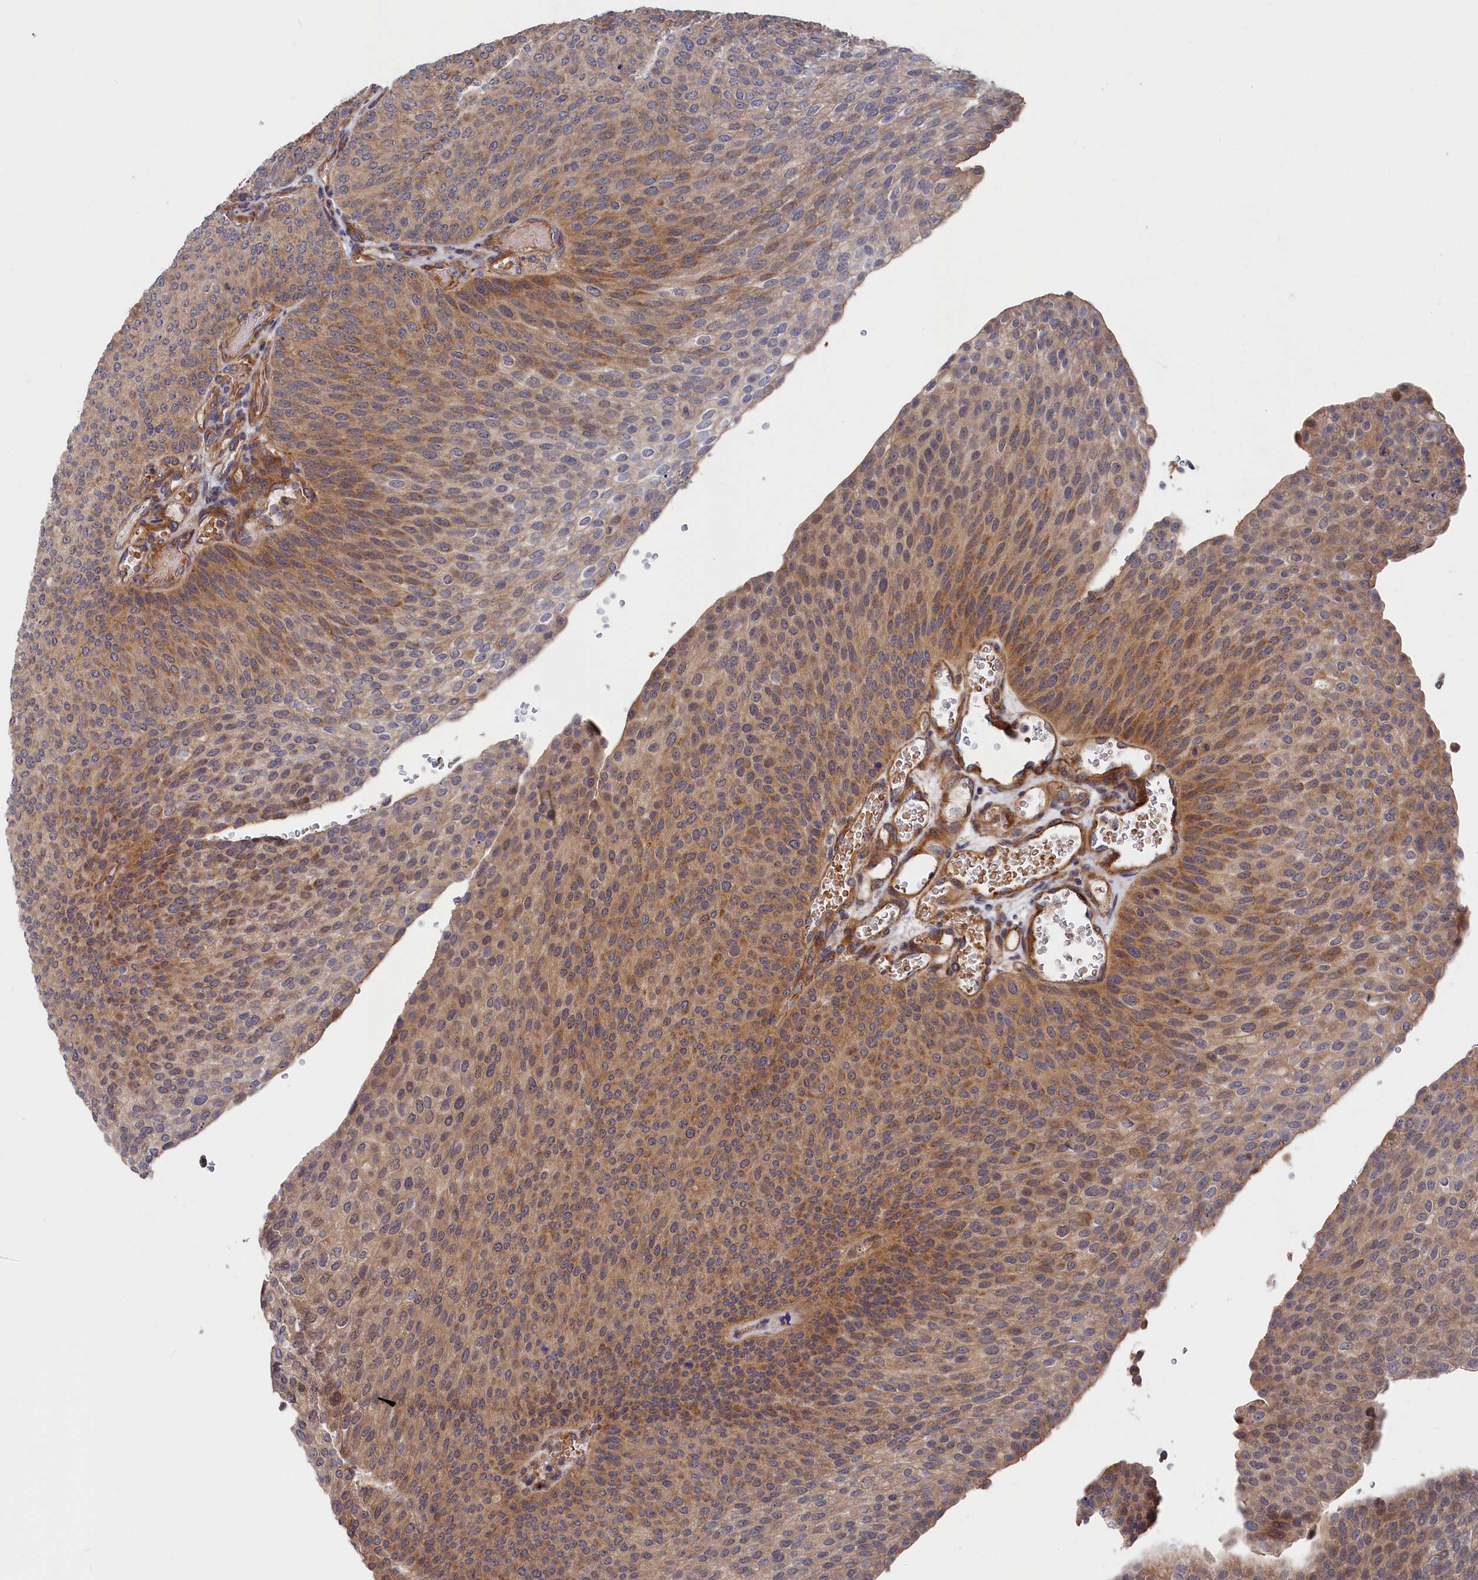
{"staining": {"intensity": "moderate", "quantity": "25%-75%", "location": "cytoplasmic/membranous"}, "tissue": "urothelial cancer", "cell_type": "Tumor cells", "image_type": "cancer", "snomed": [{"axis": "morphology", "description": "Urothelial carcinoma, High grade"}, {"axis": "topography", "description": "Urinary bladder"}], "caption": "A medium amount of moderate cytoplasmic/membranous expression is seen in approximately 25%-75% of tumor cells in urothelial cancer tissue.", "gene": "LDHD", "patient": {"sex": "female", "age": 79}}